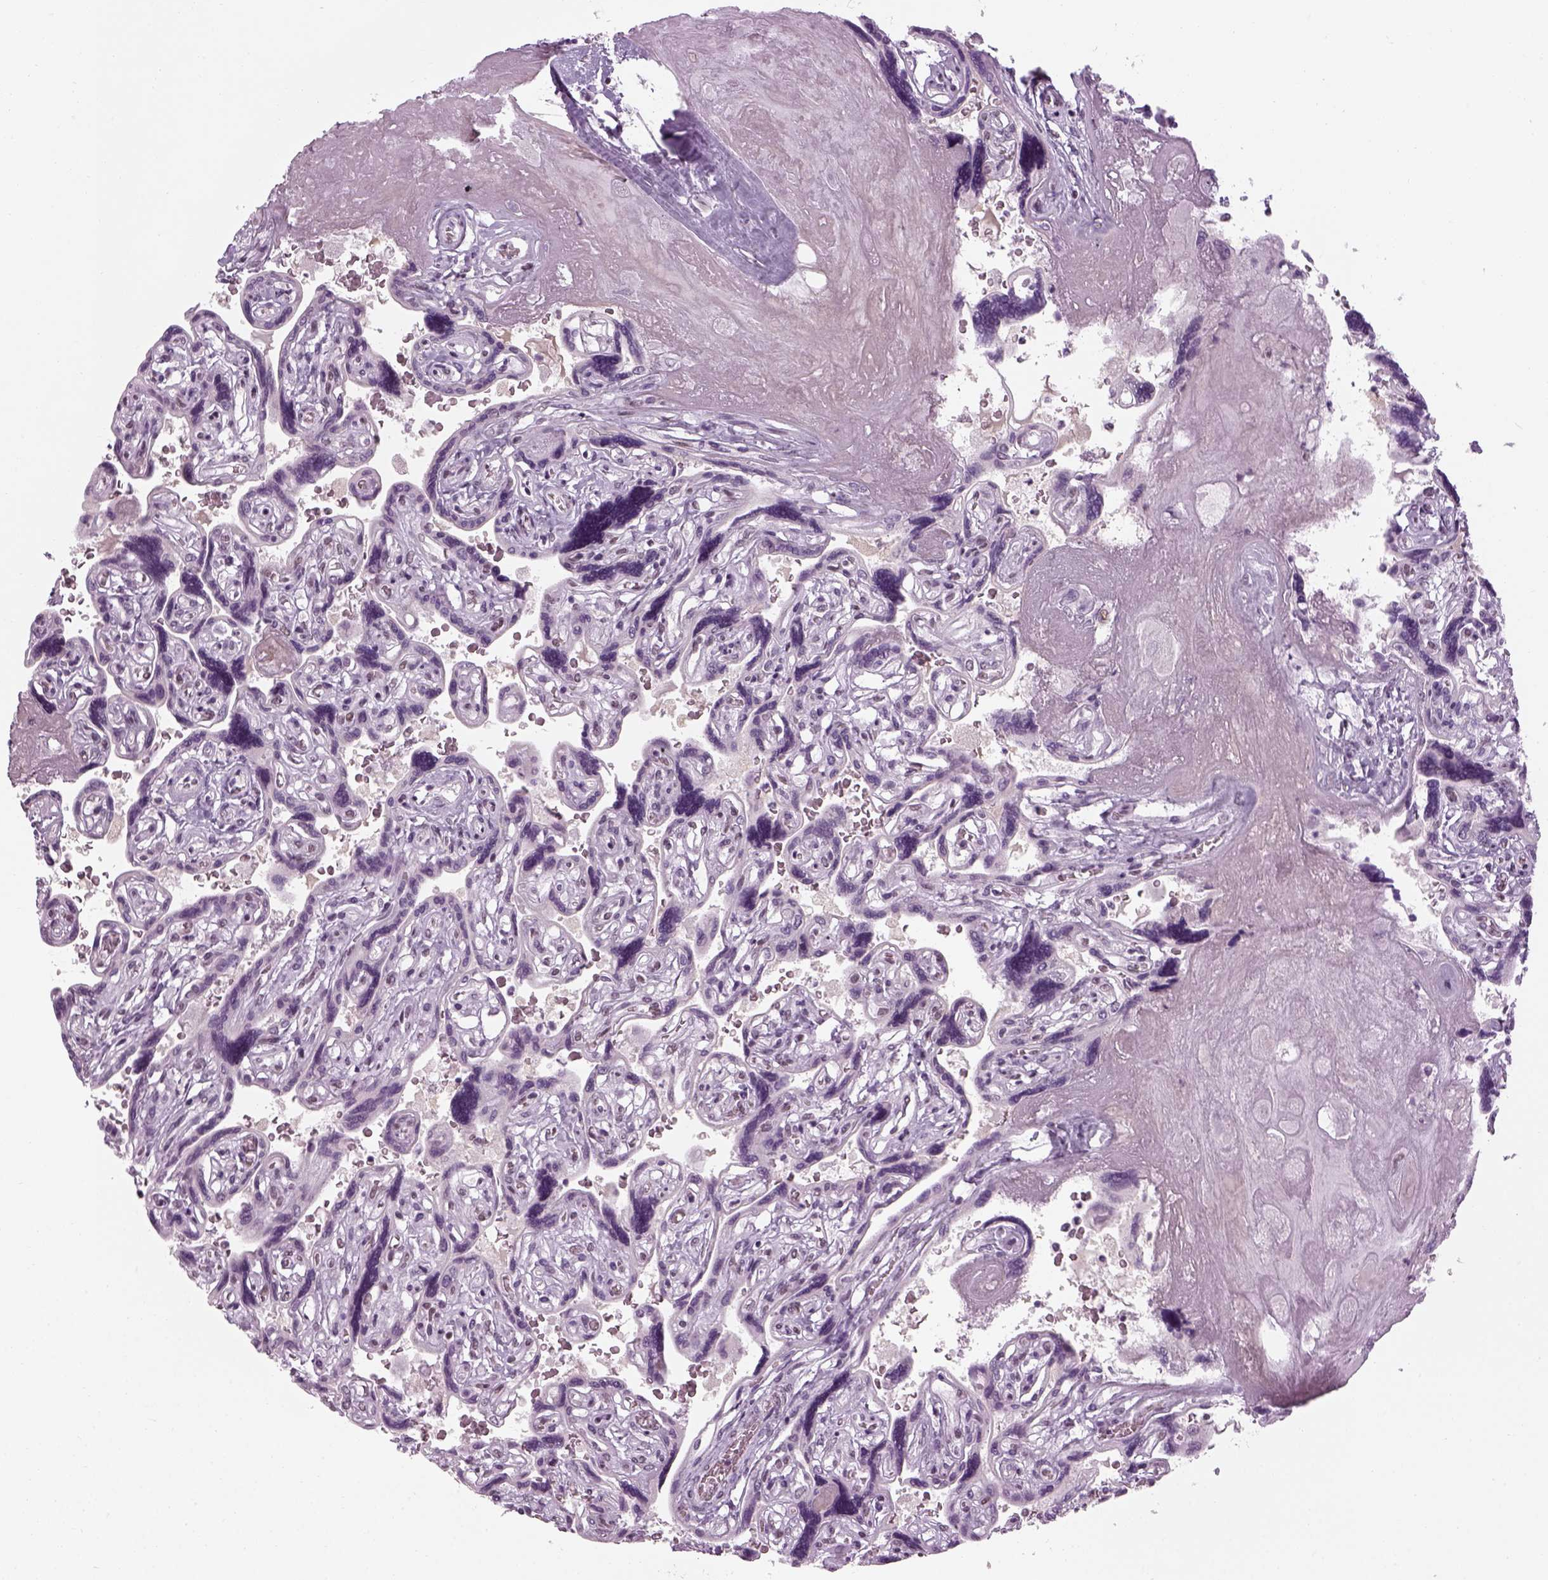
{"staining": {"intensity": "negative", "quantity": "none", "location": "none"}, "tissue": "placenta", "cell_type": "Decidual cells", "image_type": "normal", "snomed": [{"axis": "morphology", "description": "Normal tissue, NOS"}, {"axis": "topography", "description": "Placenta"}], "caption": "High magnification brightfield microscopy of benign placenta stained with DAB (brown) and counterstained with hematoxylin (blue): decidual cells show no significant positivity.", "gene": "KCNG2", "patient": {"sex": "female", "age": 32}}